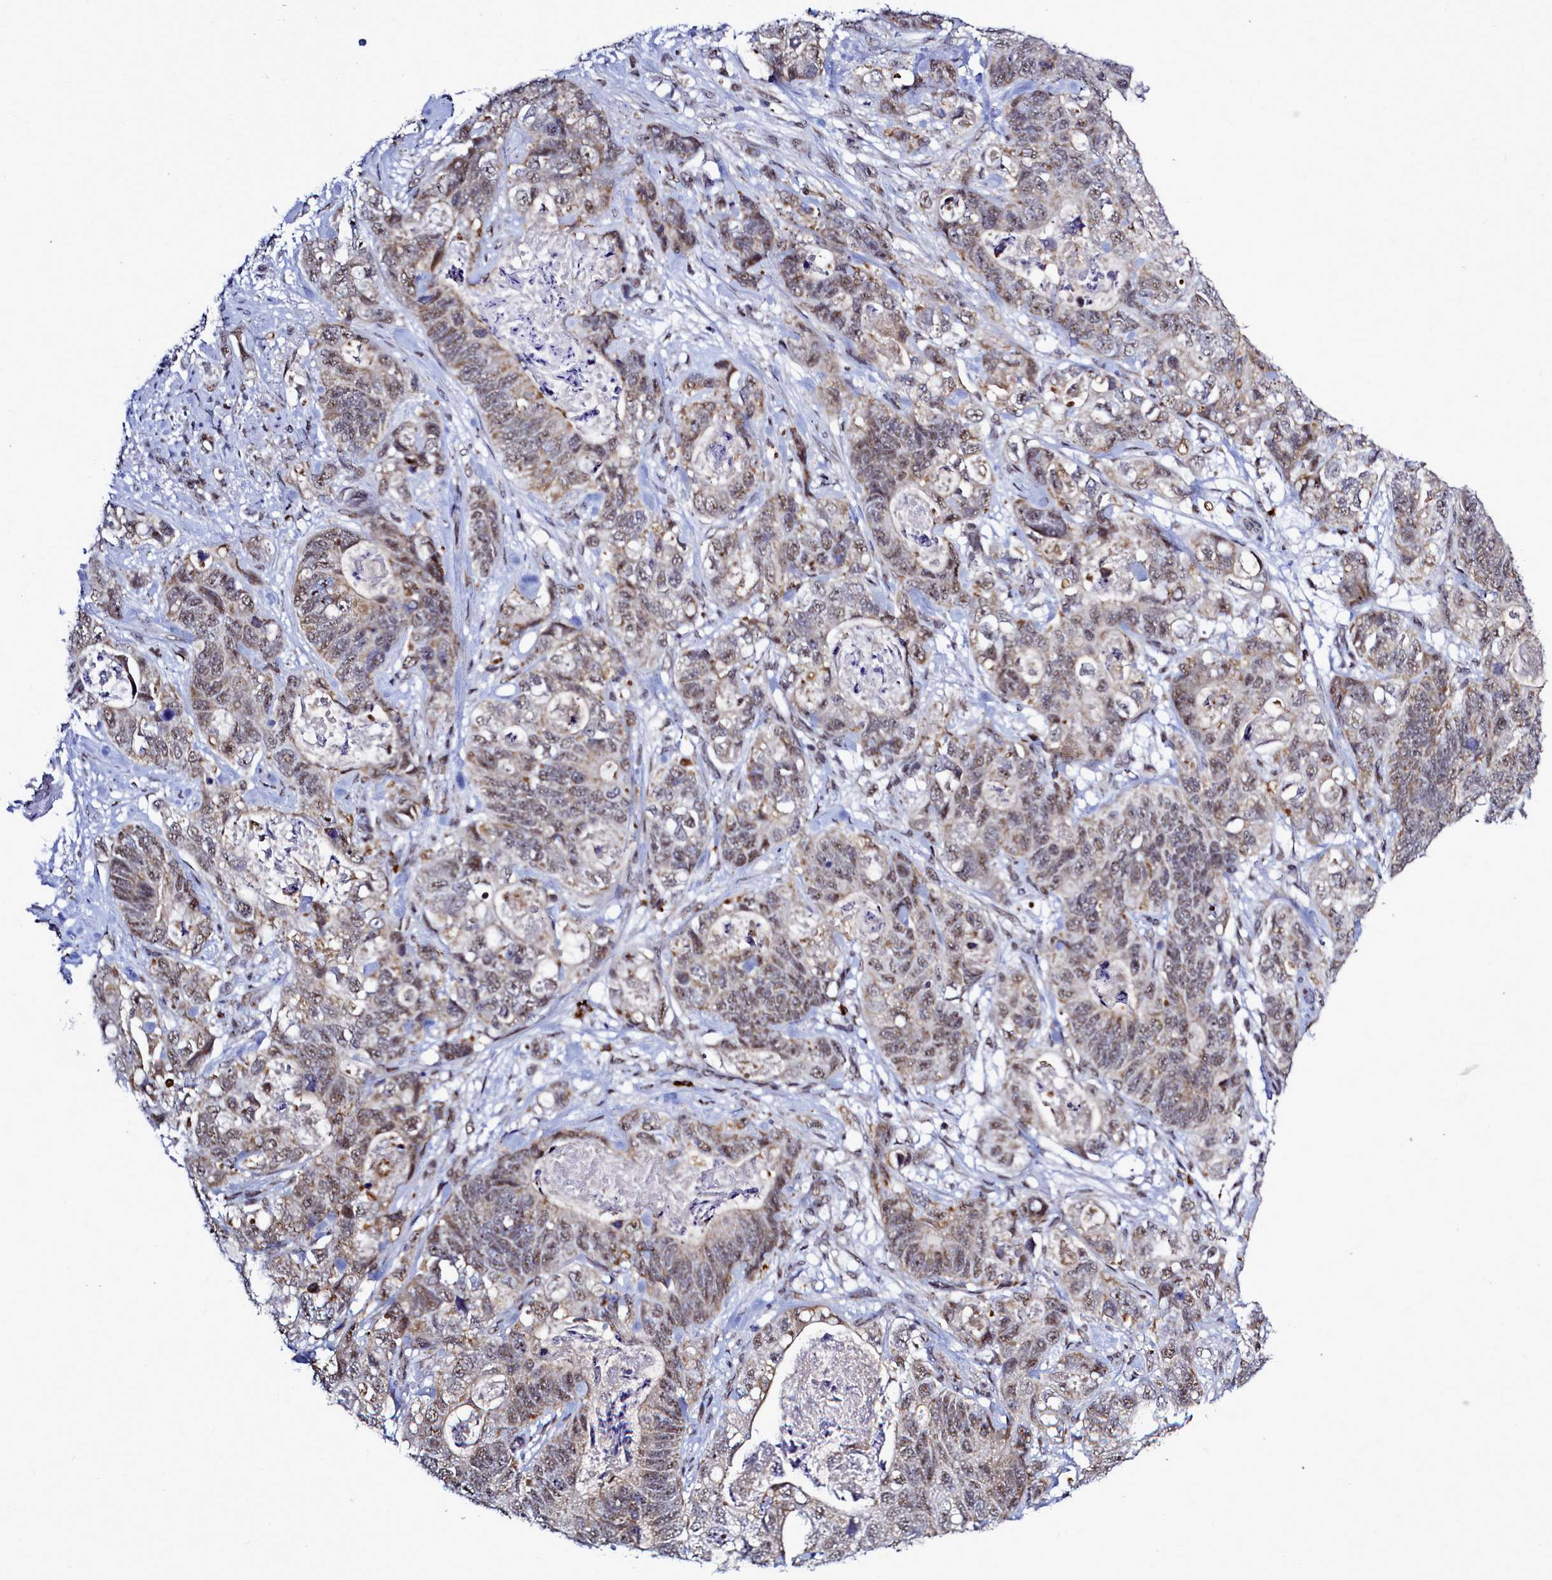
{"staining": {"intensity": "moderate", "quantity": ">75%", "location": "cytoplasmic/membranous,nuclear"}, "tissue": "stomach cancer", "cell_type": "Tumor cells", "image_type": "cancer", "snomed": [{"axis": "morphology", "description": "Normal tissue, NOS"}, {"axis": "morphology", "description": "Adenocarcinoma, NOS"}, {"axis": "topography", "description": "Stomach"}], "caption": "Tumor cells show moderate cytoplasmic/membranous and nuclear expression in approximately >75% of cells in stomach cancer.", "gene": "POM121L2", "patient": {"sex": "female", "age": 89}}